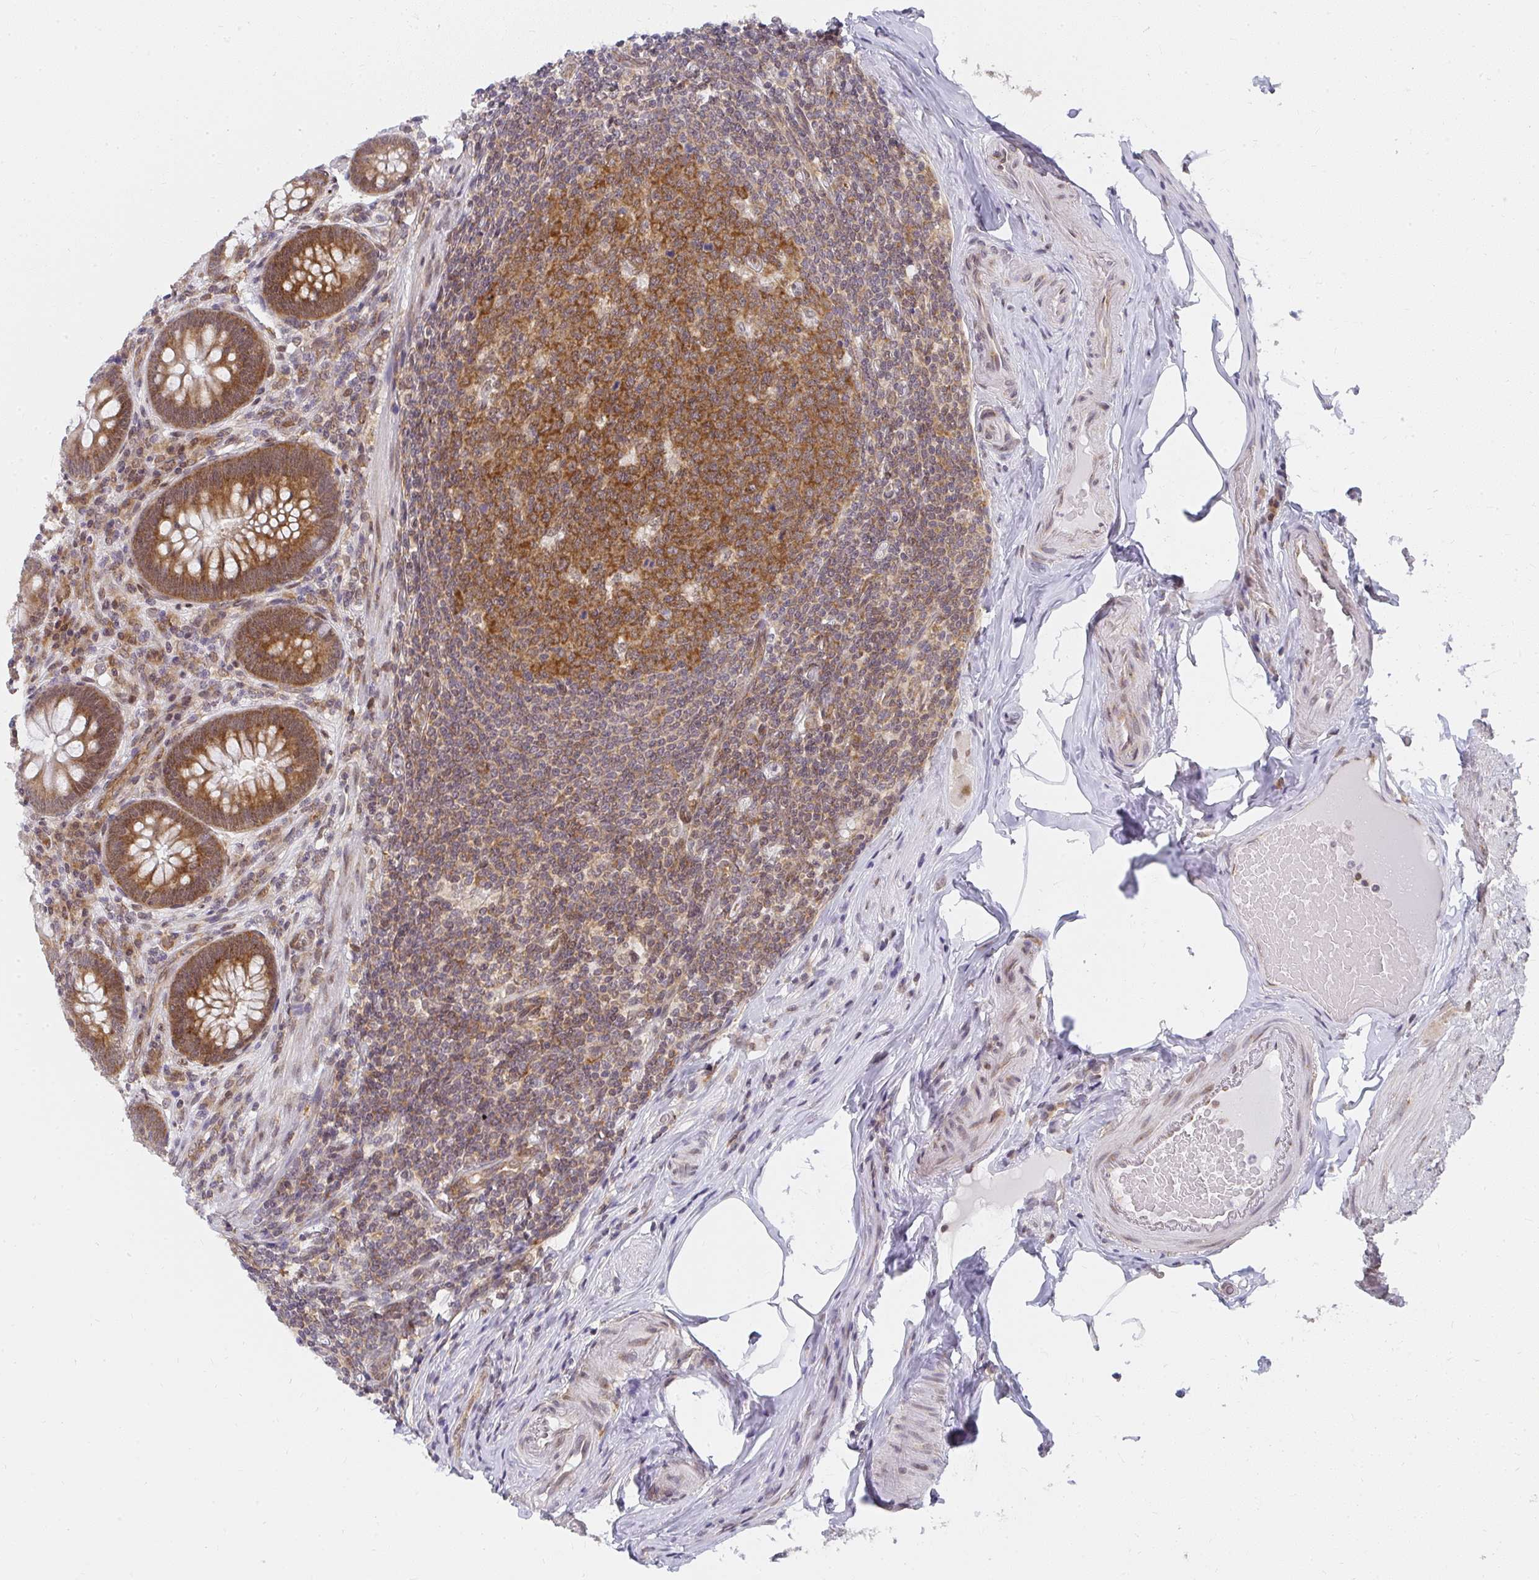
{"staining": {"intensity": "moderate", "quantity": ">75%", "location": "cytoplasmic/membranous"}, "tissue": "appendix", "cell_type": "Glandular cells", "image_type": "normal", "snomed": [{"axis": "morphology", "description": "Normal tissue, NOS"}, {"axis": "topography", "description": "Appendix"}], "caption": "Protein analysis of benign appendix shows moderate cytoplasmic/membranous positivity in about >75% of glandular cells.", "gene": "SYNCRIP", "patient": {"sex": "male", "age": 71}}